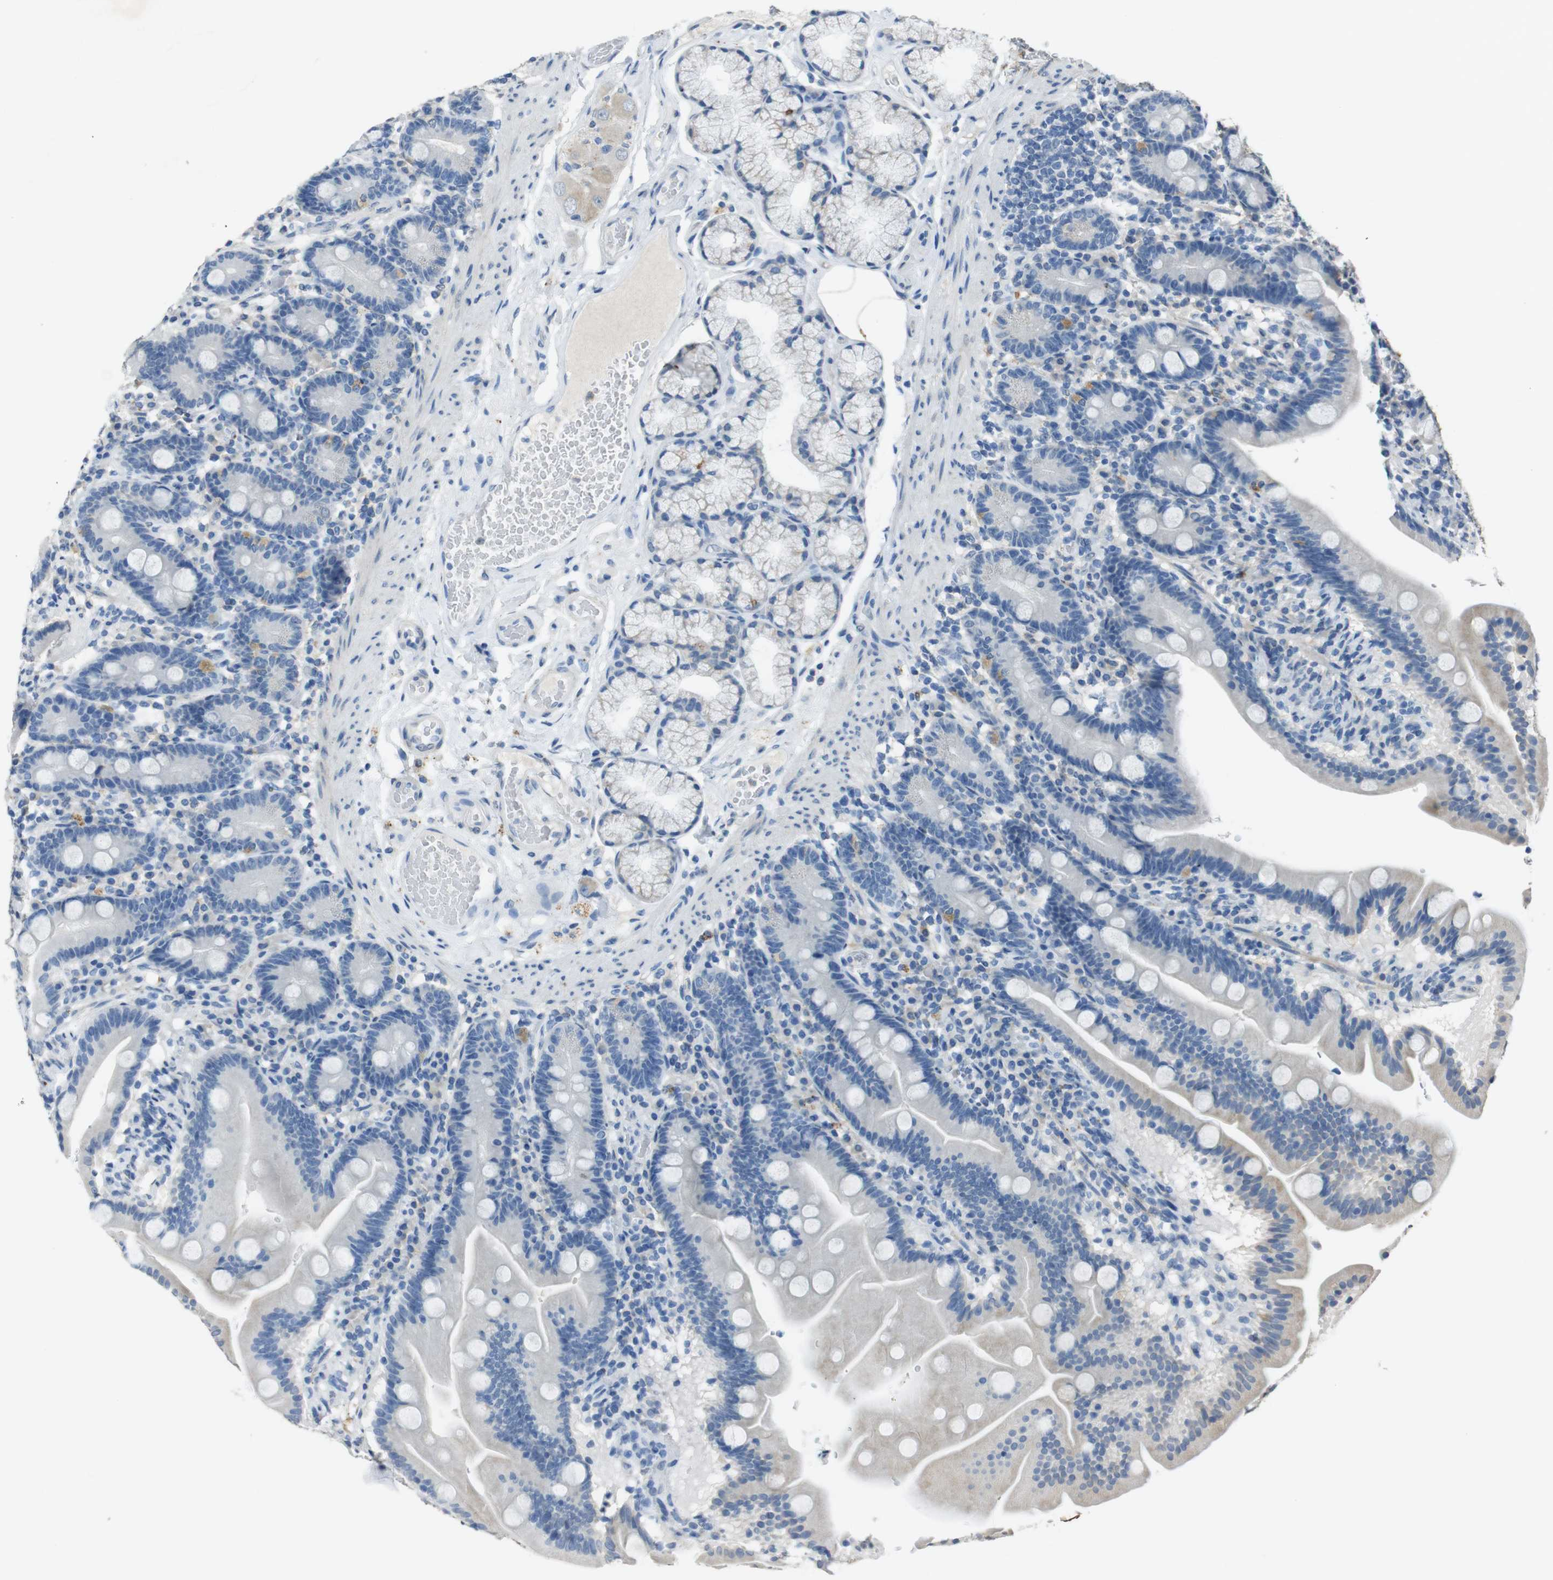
{"staining": {"intensity": "negative", "quantity": "none", "location": "none"}, "tissue": "duodenum", "cell_type": "Glandular cells", "image_type": "normal", "snomed": [{"axis": "morphology", "description": "Normal tissue, NOS"}, {"axis": "topography", "description": "Duodenum"}], "caption": "Image shows no protein expression in glandular cells of normal duodenum. Nuclei are stained in blue.", "gene": "STBD1", "patient": {"sex": "male", "age": 54}}